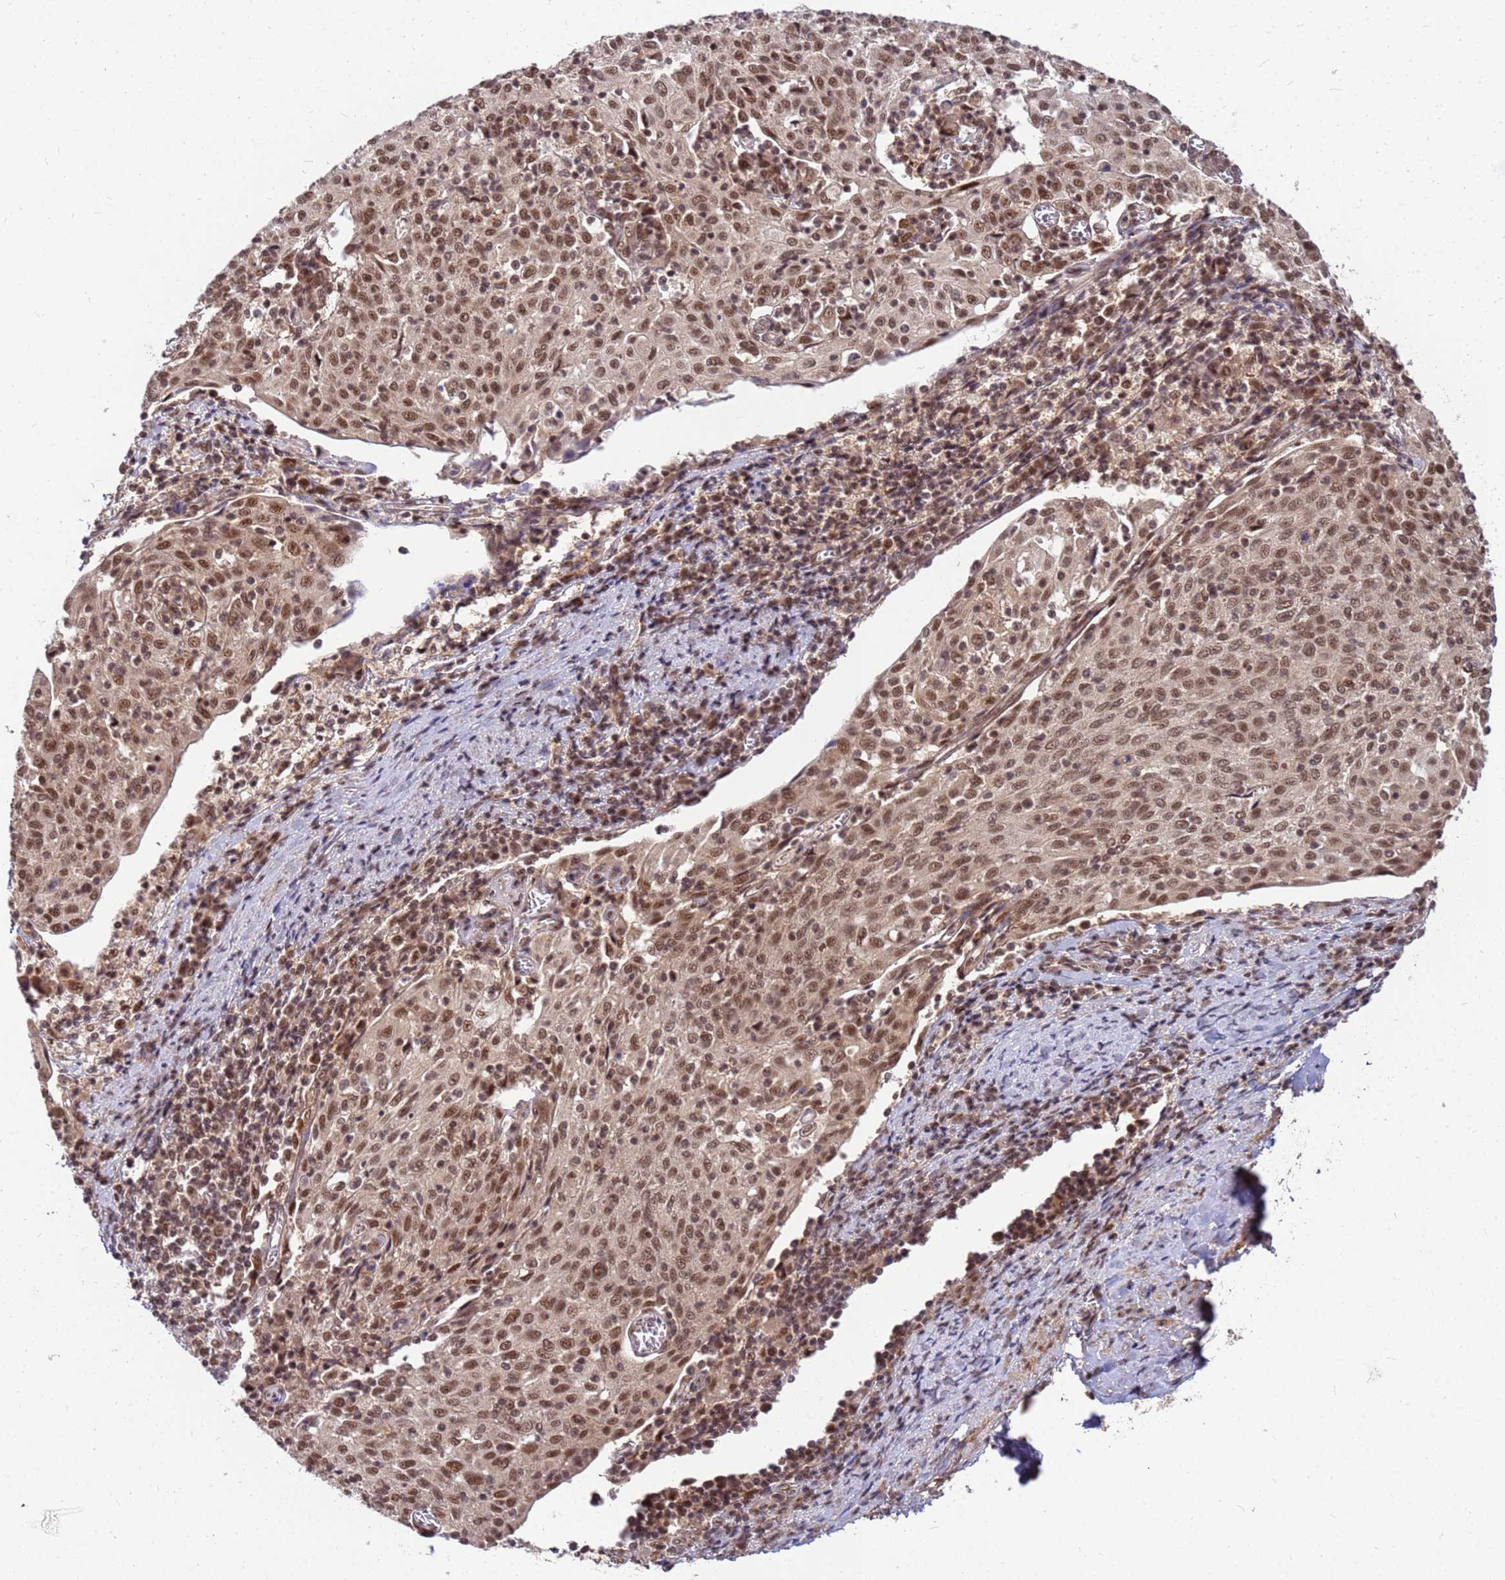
{"staining": {"intensity": "moderate", "quantity": ">75%", "location": "nuclear"}, "tissue": "cervical cancer", "cell_type": "Tumor cells", "image_type": "cancer", "snomed": [{"axis": "morphology", "description": "Squamous cell carcinoma, NOS"}, {"axis": "topography", "description": "Cervix"}], "caption": "Cervical squamous cell carcinoma stained with a brown dye exhibits moderate nuclear positive expression in about >75% of tumor cells.", "gene": "NCBP2", "patient": {"sex": "female", "age": 52}}